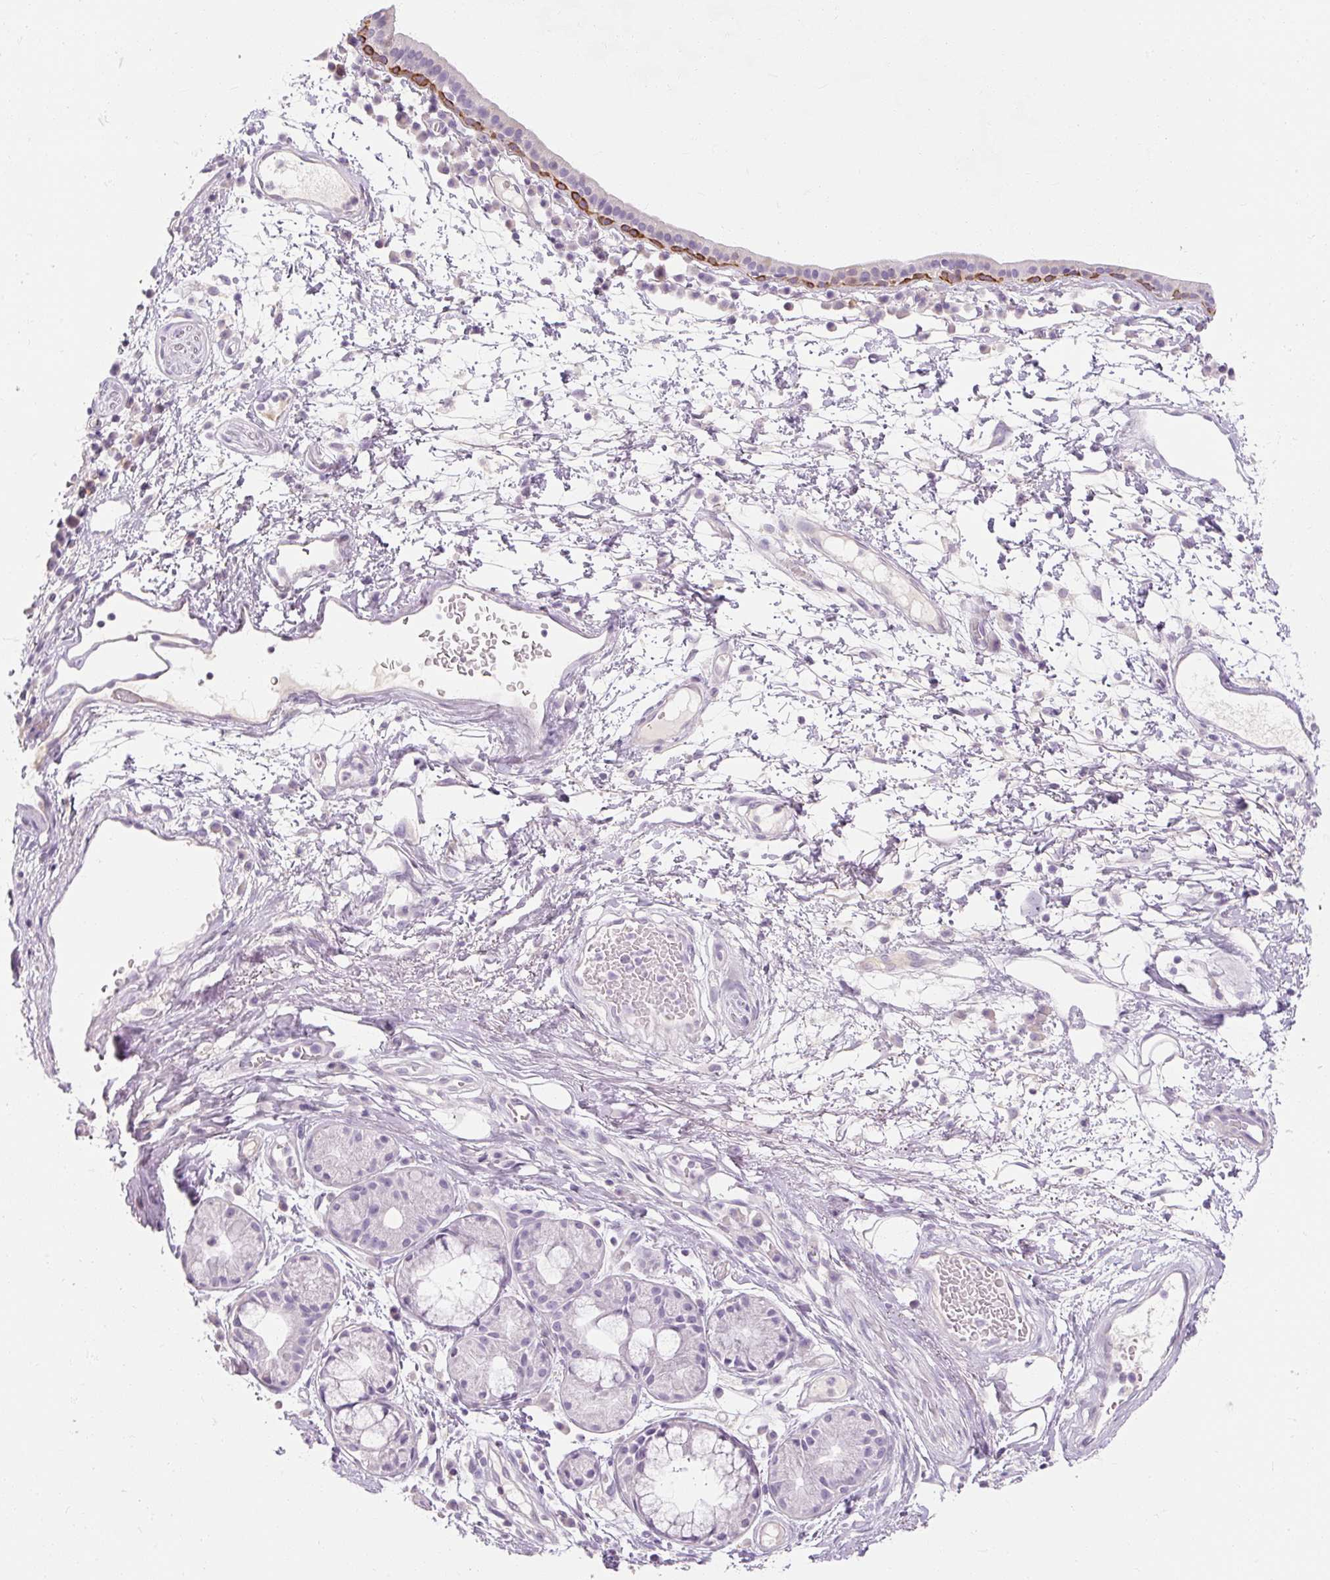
{"staining": {"intensity": "strong", "quantity": "<25%", "location": "cytoplasmic/membranous"}, "tissue": "nasopharynx", "cell_type": "Respiratory epithelial cells", "image_type": "normal", "snomed": [{"axis": "morphology", "description": "Normal tissue, NOS"}, {"axis": "topography", "description": "Lymph node"}, {"axis": "topography", "description": "Cartilage tissue"}, {"axis": "topography", "description": "Nasopharynx"}], "caption": "Respiratory epithelial cells show medium levels of strong cytoplasmic/membranous expression in about <25% of cells in benign nasopharynx.", "gene": "NFE2L3", "patient": {"sex": "male", "age": 63}}